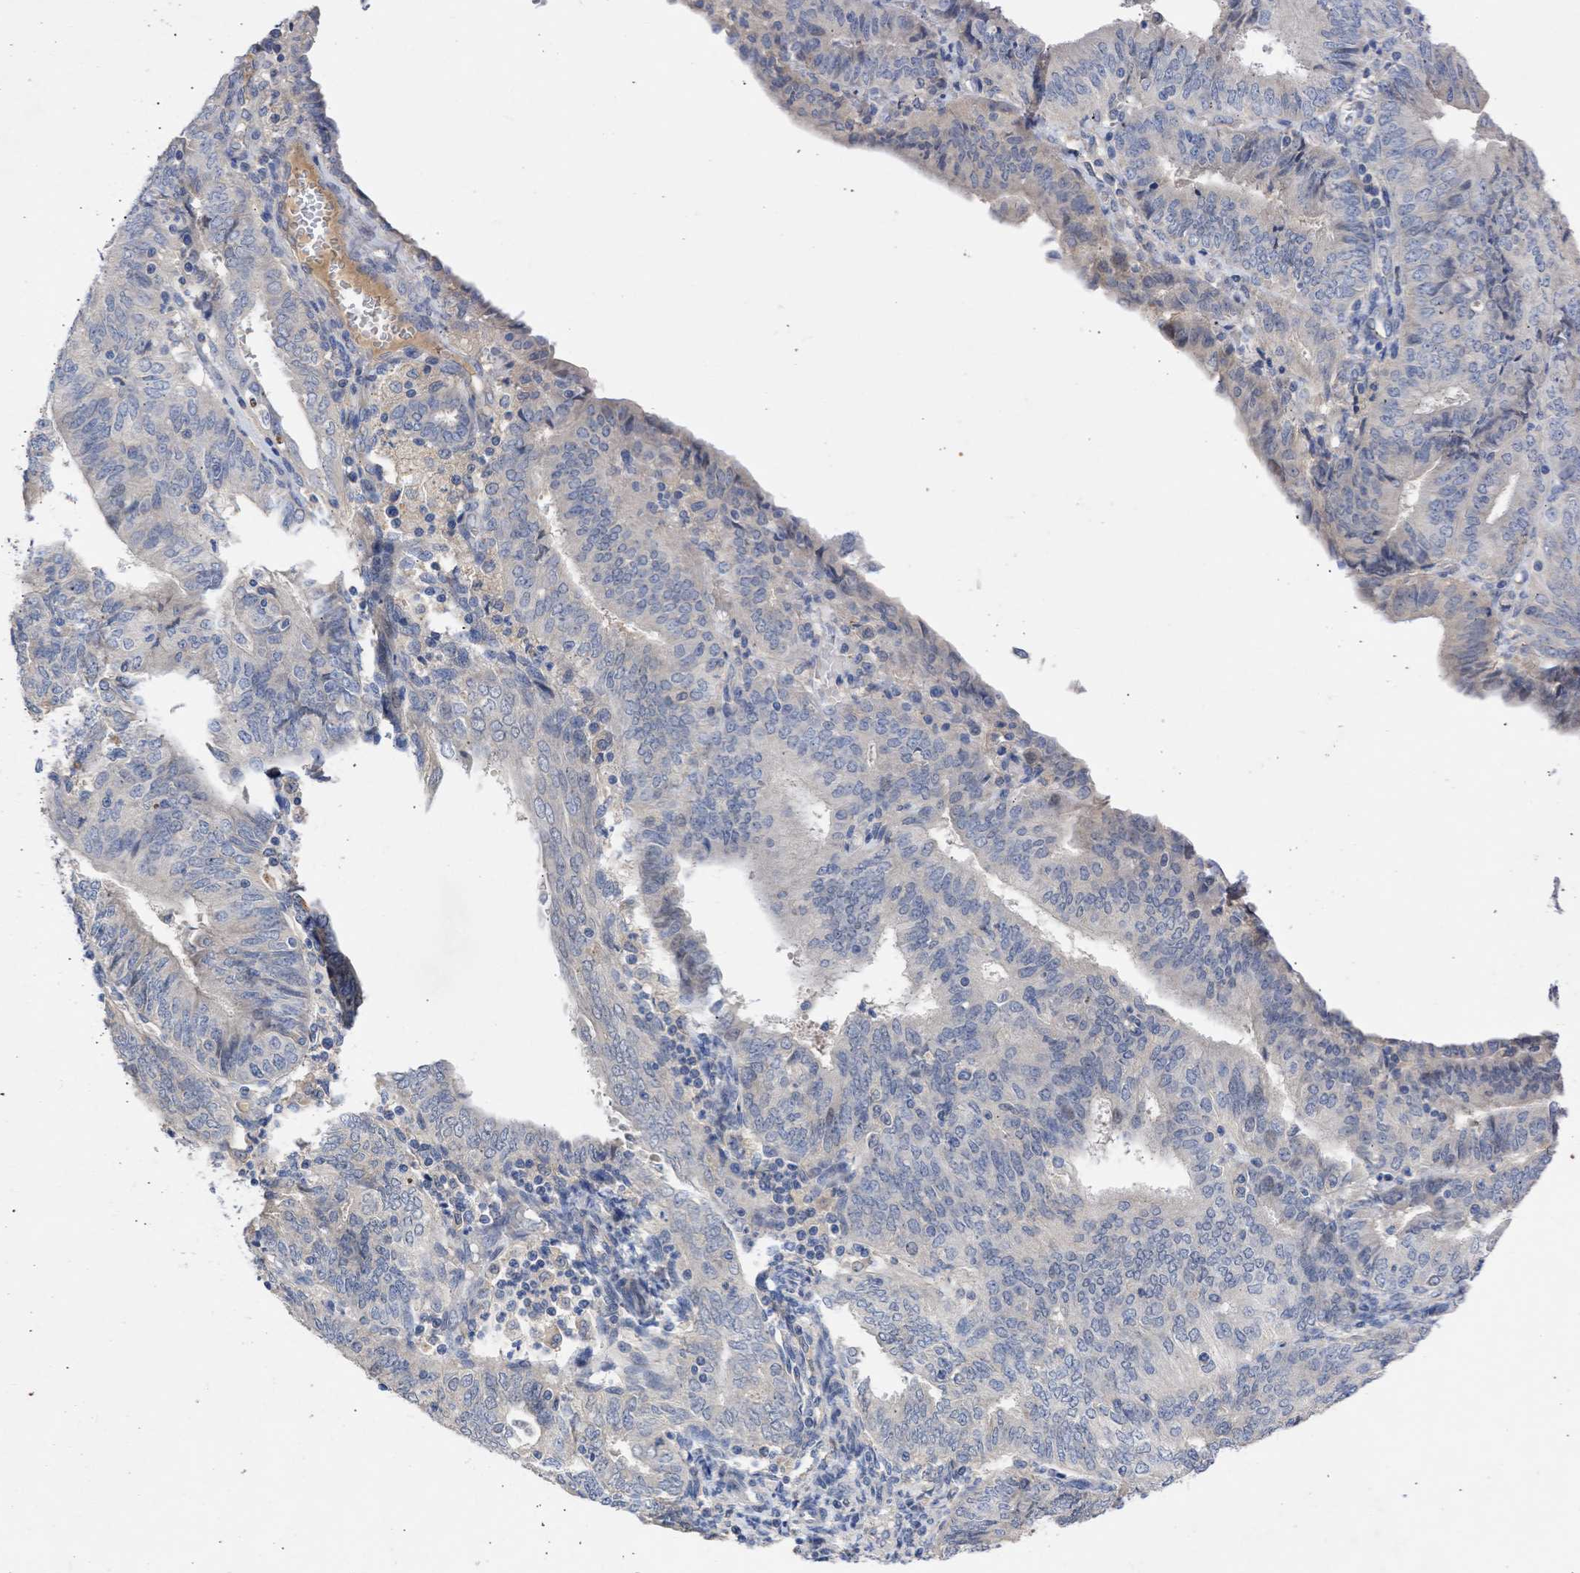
{"staining": {"intensity": "negative", "quantity": "none", "location": "none"}, "tissue": "endometrial cancer", "cell_type": "Tumor cells", "image_type": "cancer", "snomed": [{"axis": "morphology", "description": "Adenocarcinoma, NOS"}, {"axis": "topography", "description": "Endometrium"}], "caption": "Immunohistochemical staining of endometrial cancer shows no significant positivity in tumor cells.", "gene": "ARHGEF4", "patient": {"sex": "female", "age": 58}}